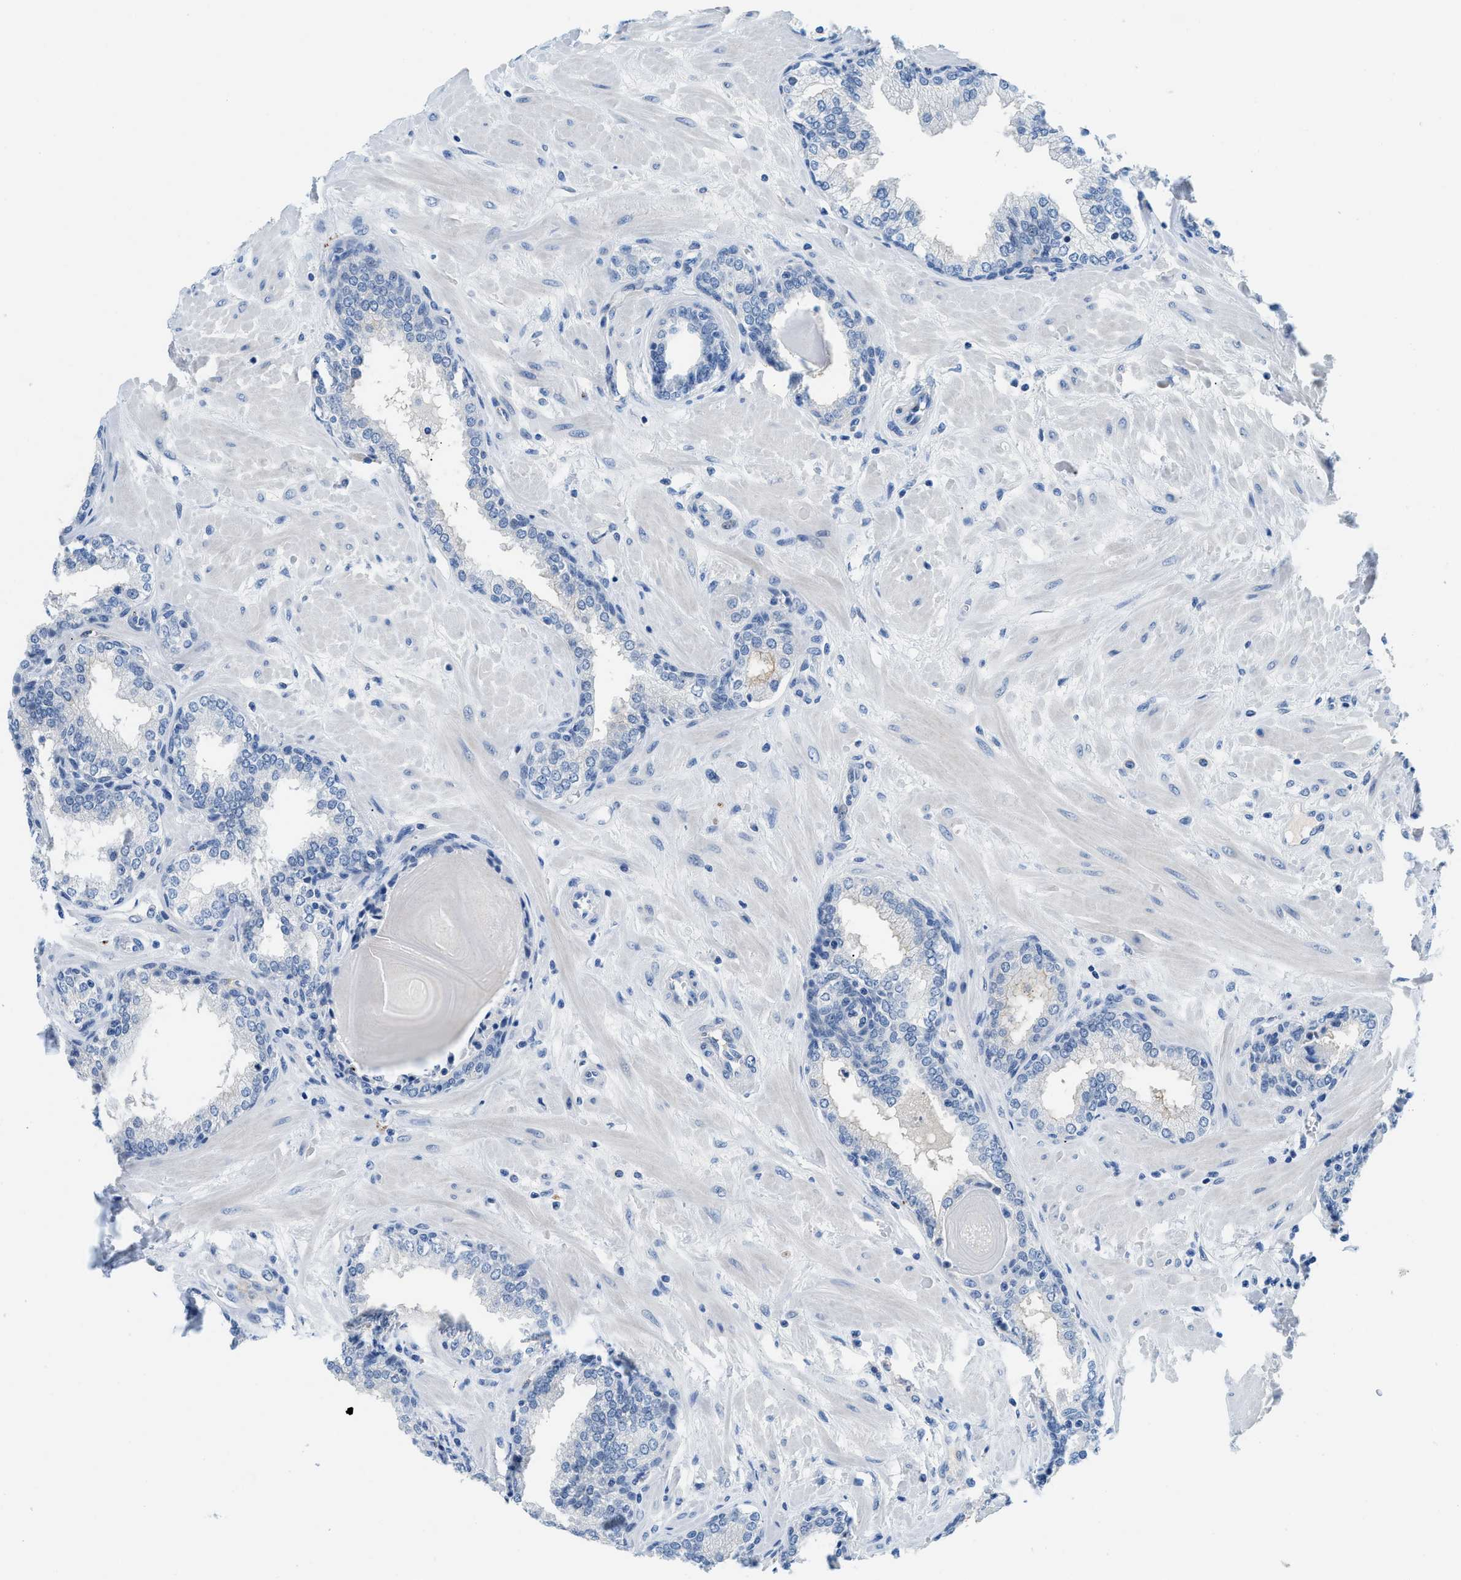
{"staining": {"intensity": "negative", "quantity": "none", "location": "none"}, "tissue": "prostate", "cell_type": "Glandular cells", "image_type": "normal", "snomed": [{"axis": "morphology", "description": "Normal tissue, NOS"}, {"axis": "topography", "description": "Prostate"}], "caption": "IHC image of benign human prostate stained for a protein (brown), which demonstrates no staining in glandular cells. Nuclei are stained in blue.", "gene": "MBL2", "patient": {"sex": "male", "age": 51}}